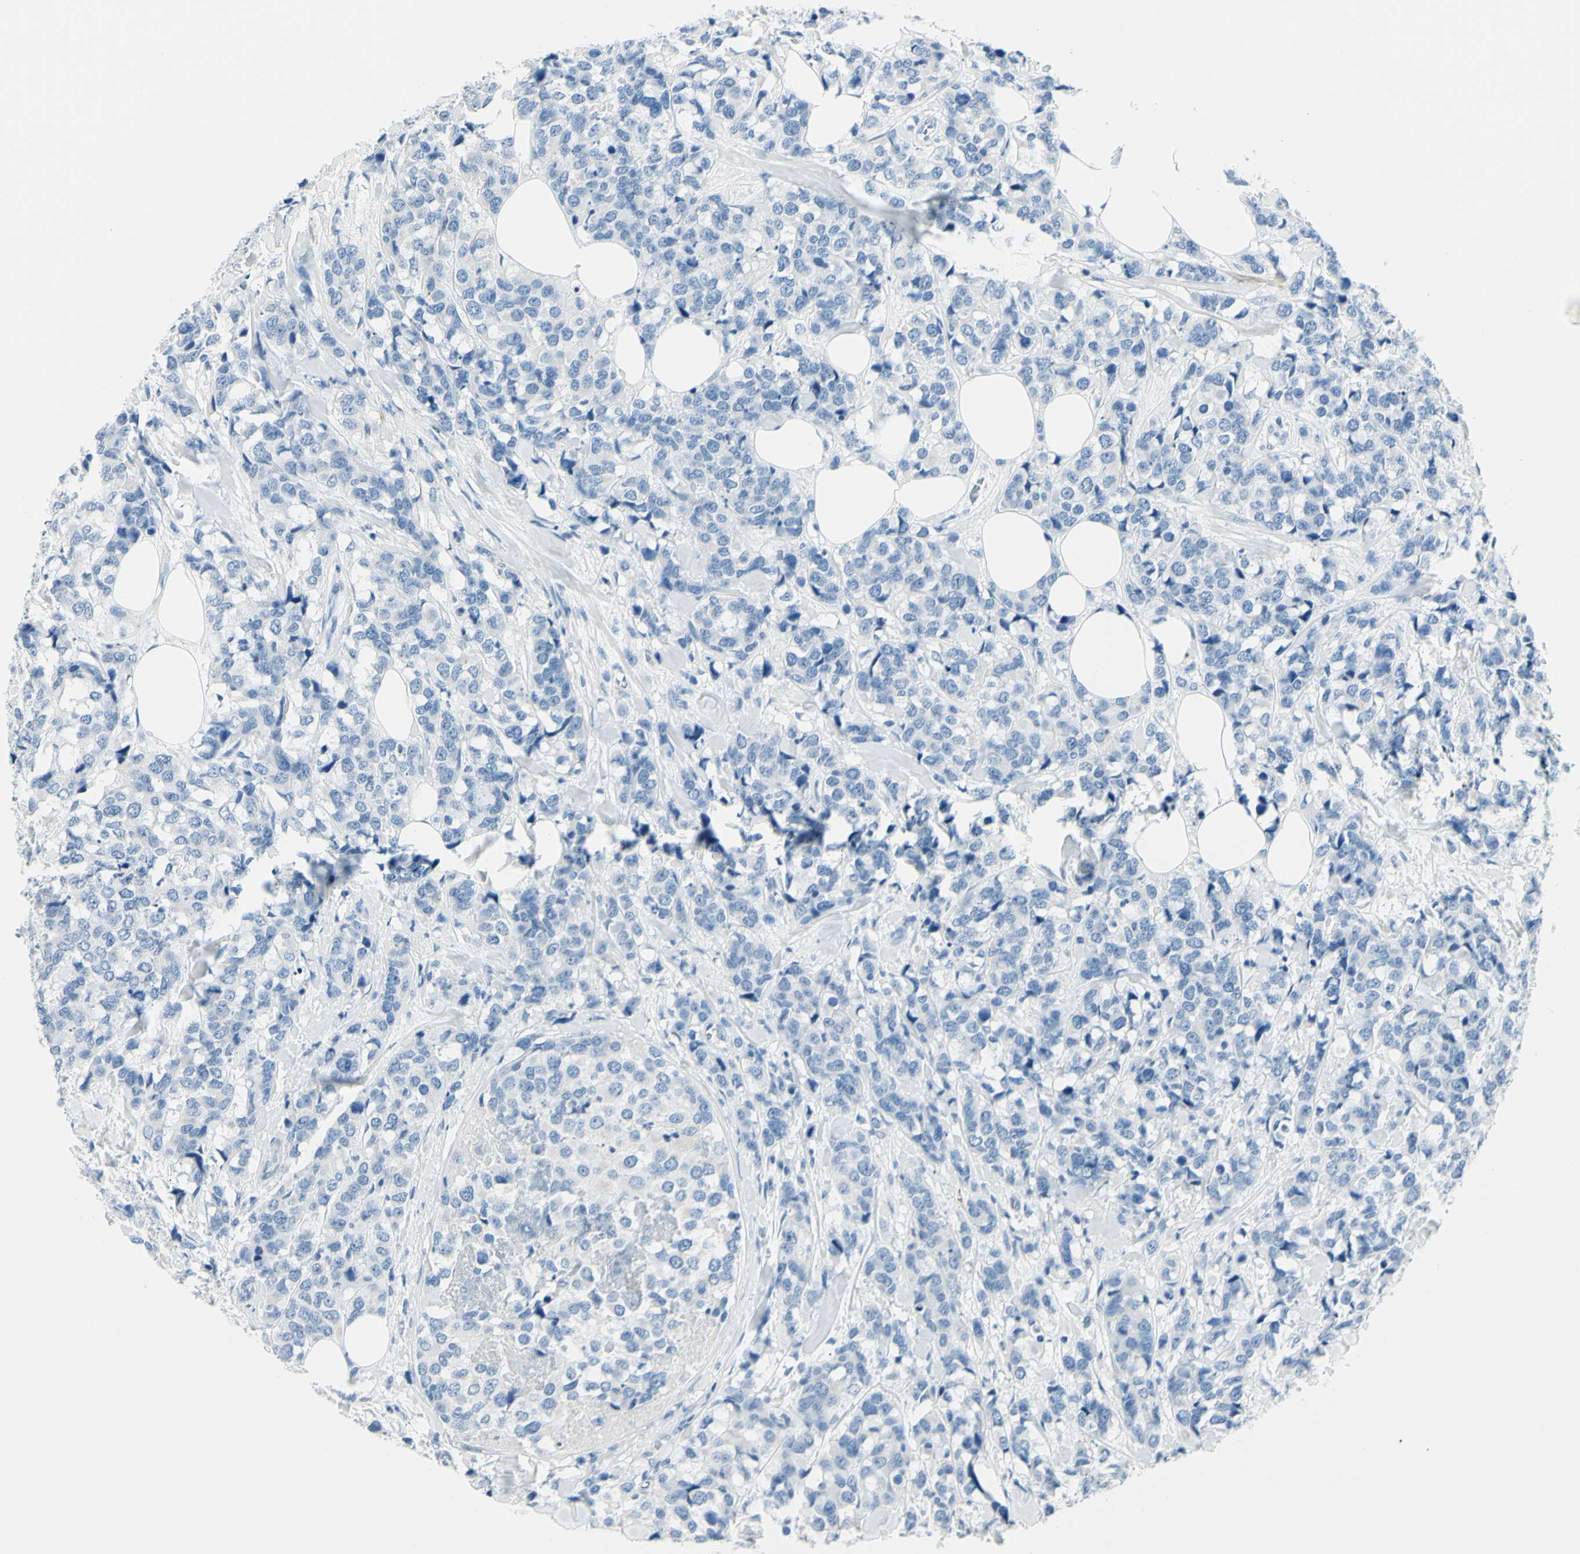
{"staining": {"intensity": "negative", "quantity": "none", "location": "none"}, "tissue": "breast cancer", "cell_type": "Tumor cells", "image_type": "cancer", "snomed": [{"axis": "morphology", "description": "Lobular carcinoma"}, {"axis": "topography", "description": "Breast"}], "caption": "This is a histopathology image of immunohistochemistry (IHC) staining of breast cancer (lobular carcinoma), which shows no staining in tumor cells. The staining was performed using DAB (3,3'-diaminobenzidine) to visualize the protein expression in brown, while the nuclei were stained in blue with hematoxylin (Magnification: 20x).", "gene": "CDH15", "patient": {"sex": "female", "age": 59}}